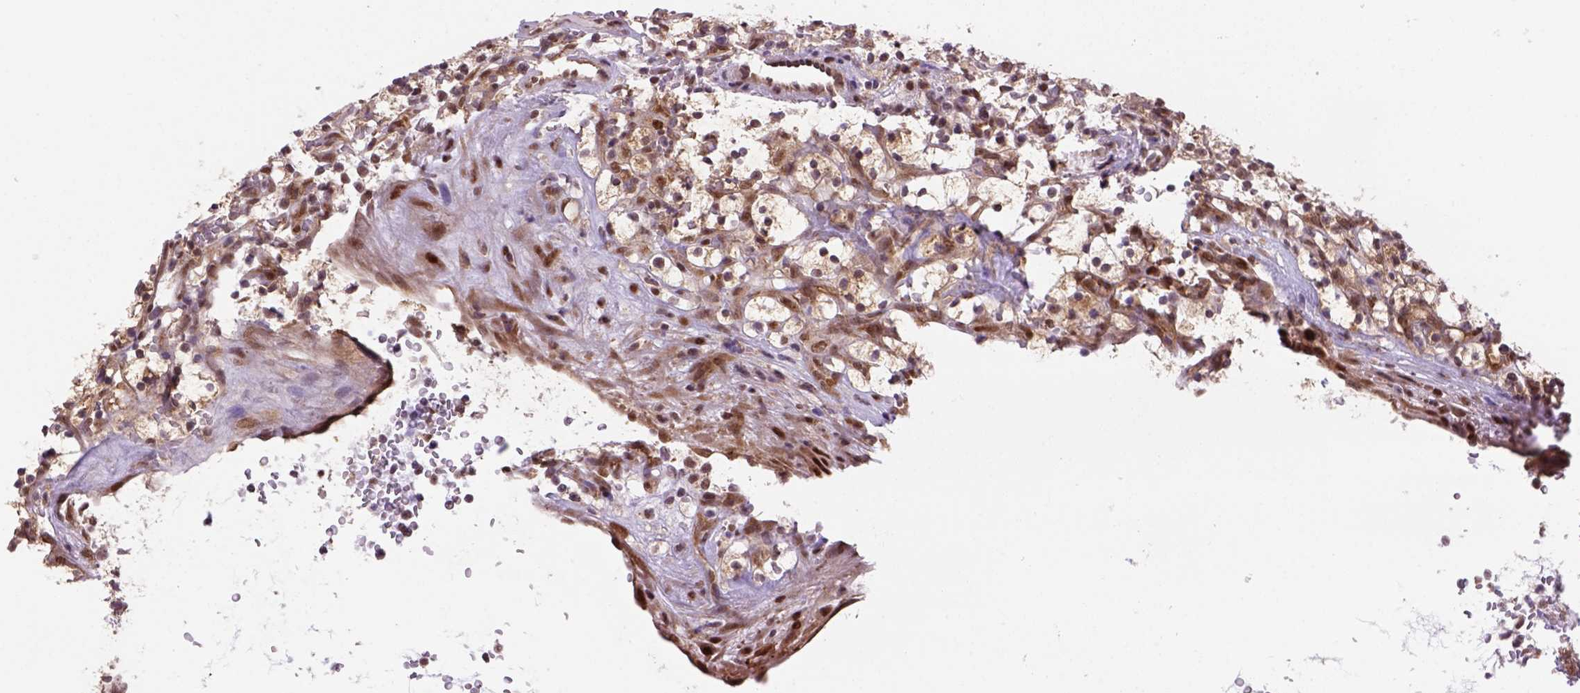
{"staining": {"intensity": "strong", "quantity": ">75%", "location": "cytoplasmic/membranous,nuclear"}, "tissue": "renal cancer", "cell_type": "Tumor cells", "image_type": "cancer", "snomed": [{"axis": "morphology", "description": "Adenocarcinoma, NOS"}, {"axis": "topography", "description": "Kidney"}], "caption": "IHC image of neoplastic tissue: renal adenocarcinoma stained using IHC exhibits high levels of strong protein expression localized specifically in the cytoplasmic/membranous and nuclear of tumor cells, appearing as a cytoplasmic/membranous and nuclear brown color.", "gene": "PSMC2", "patient": {"sex": "female", "age": 64}}